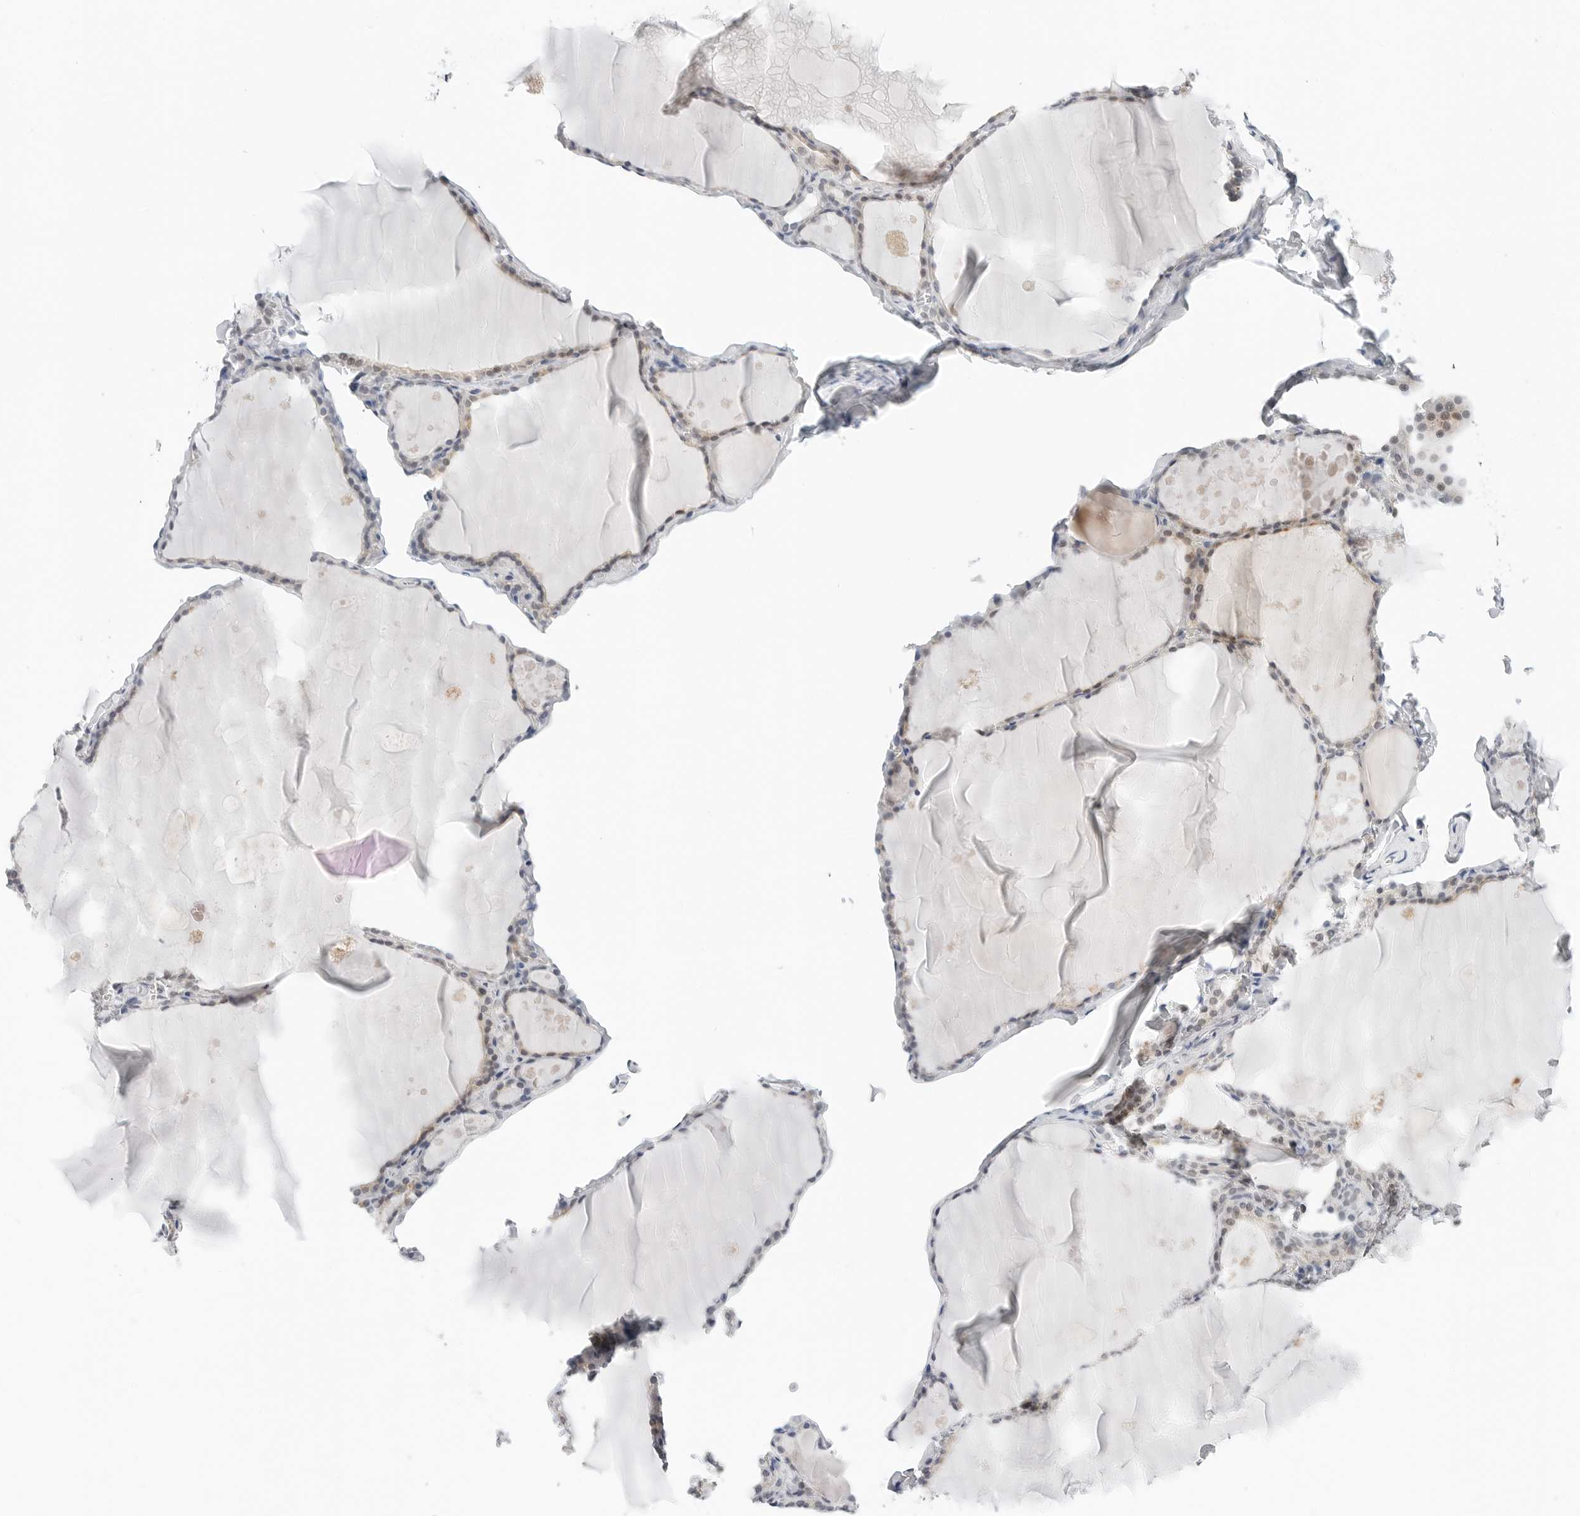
{"staining": {"intensity": "weak", "quantity": "<25%", "location": "nuclear"}, "tissue": "thyroid gland", "cell_type": "Glandular cells", "image_type": "normal", "snomed": [{"axis": "morphology", "description": "Normal tissue, NOS"}, {"axis": "topography", "description": "Thyroid gland"}], "caption": "Image shows no protein staining in glandular cells of benign thyroid gland.", "gene": "TSEN2", "patient": {"sex": "male", "age": 56}}